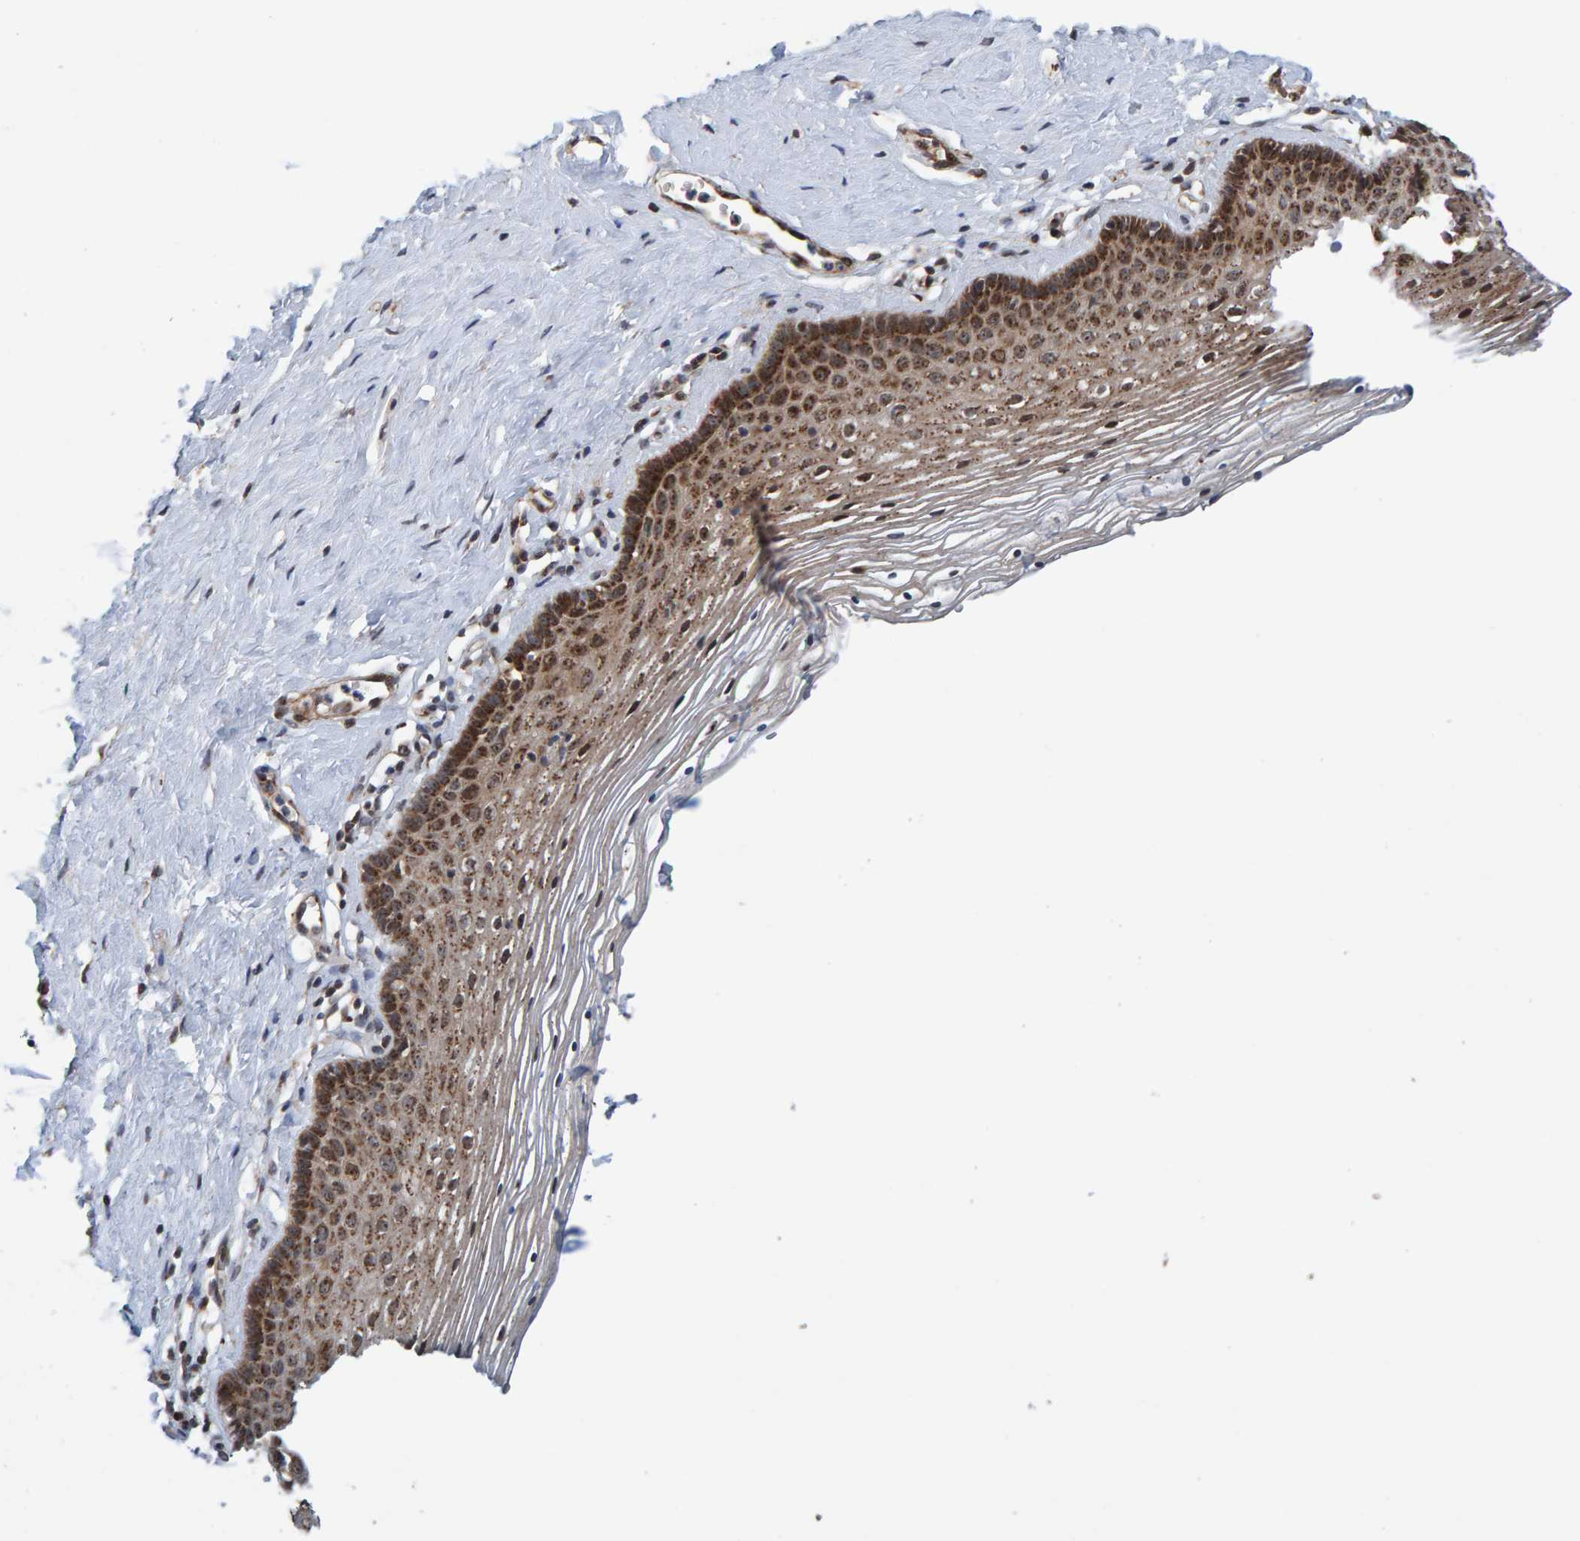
{"staining": {"intensity": "moderate", "quantity": ">75%", "location": "cytoplasmic/membranous,nuclear"}, "tissue": "vagina", "cell_type": "Squamous epithelial cells", "image_type": "normal", "snomed": [{"axis": "morphology", "description": "Normal tissue, NOS"}, {"axis": "topography", "description": "Vagina"}], "caption": "Squamous epithelial cells display moderate cytoplasmic/membranous,nuclear expression in about >75% of cells in unremarkable vagina. The protein of interest is stained brown, and the nuclei are stained in blue (DAB IHC with brightfield microscopy, high magnification).", "gene": "CCDC25", "patient": {"sex": "female", "age": 32}}